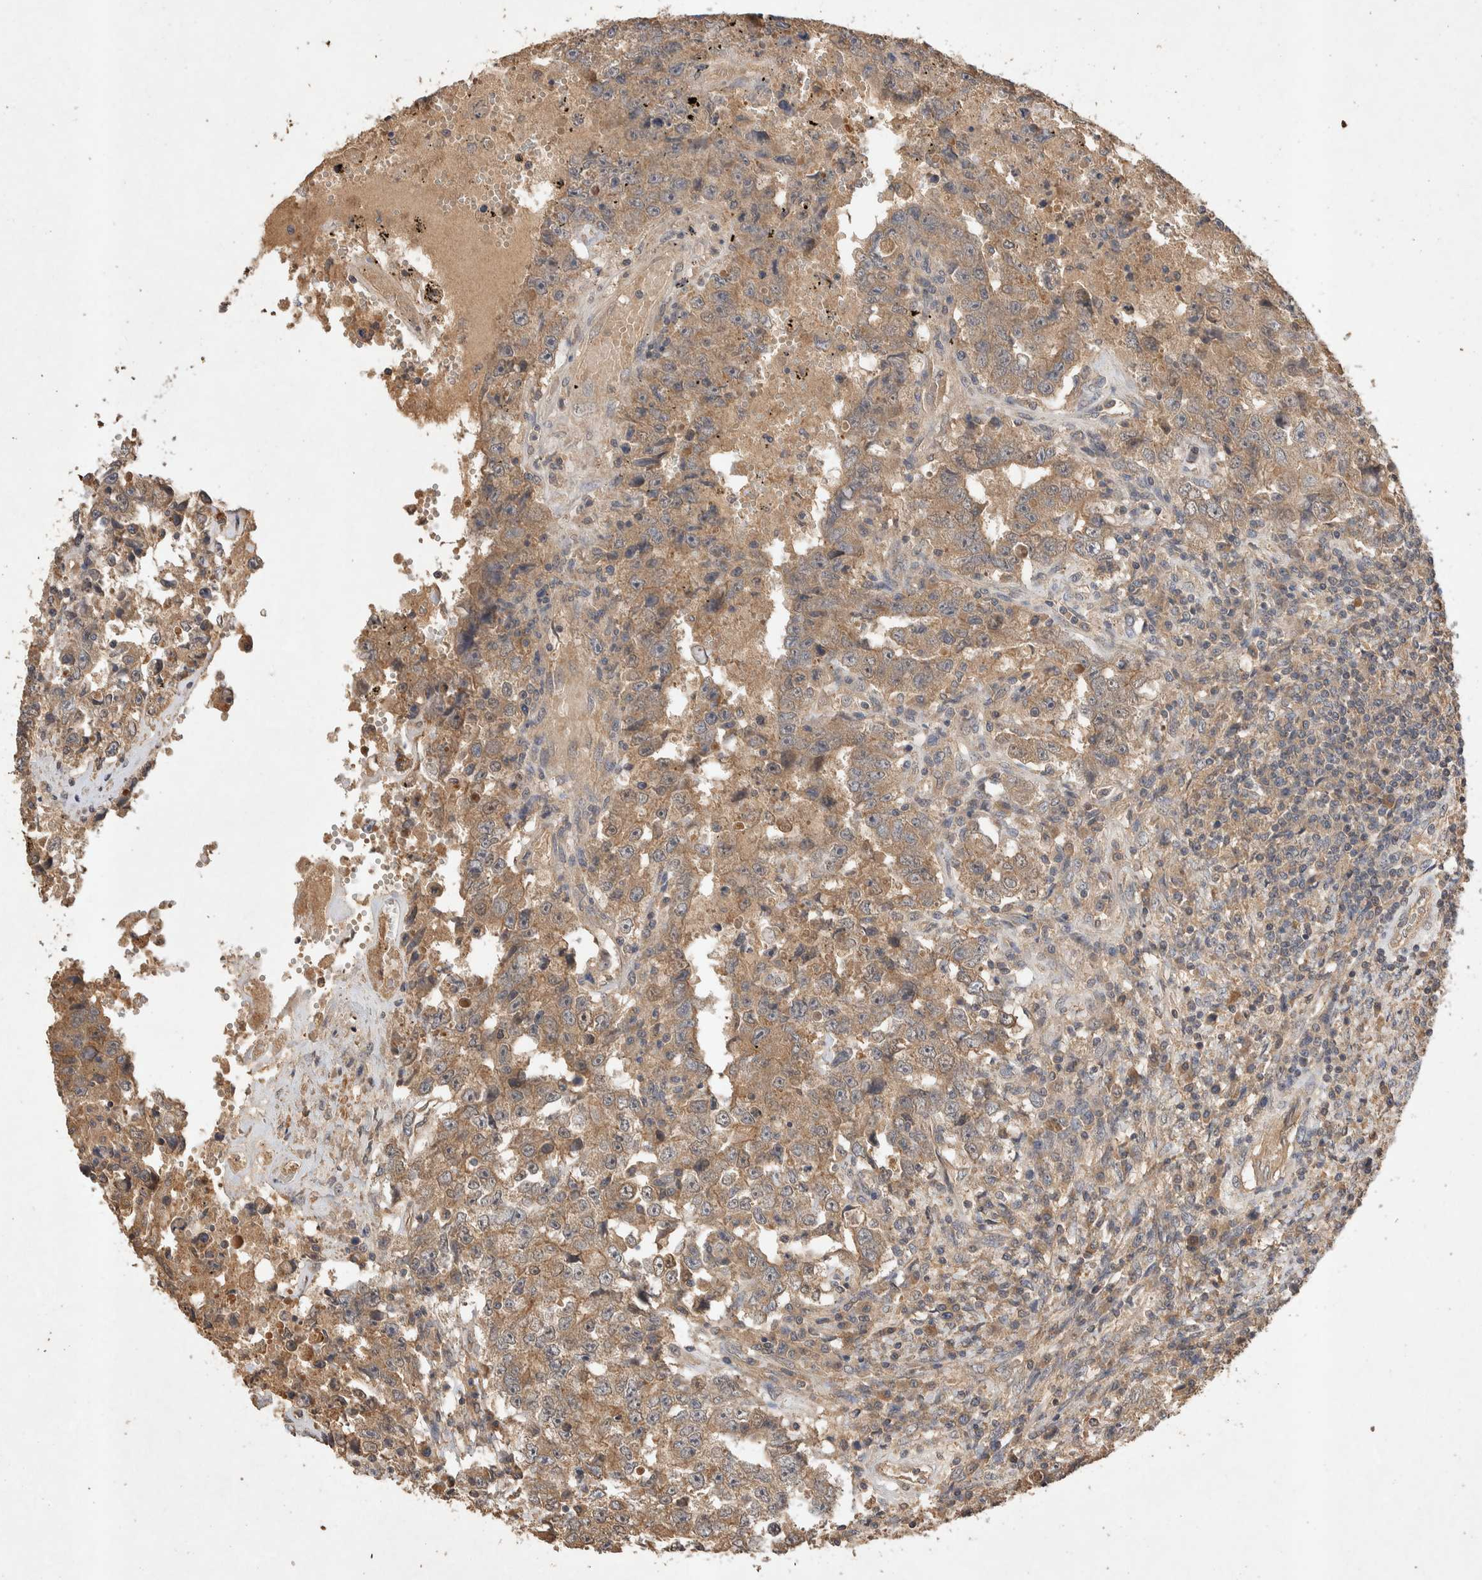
{"staining": {"intensity": "moderate", "quantity": ">75%", "location": "cytoplasmic/membranous"}, "tissue": "testis cancer", "cell_type": "Tumor cells", "image_type": "cancer", "snomed": [{"axis": "morphology", "description": "Carcinoma, Embryonal, NOS"}, {"axis": "topography", "description": "Testis"}], "caption": "The image exhibits staining of testis cancer (embryonal carcinoma), revealing moderate cytoplasmic/membranous protein staining (brown color) within tumor cells.", "gene": "NSMAF", "patient": {"sex": "male", "age": 26}}